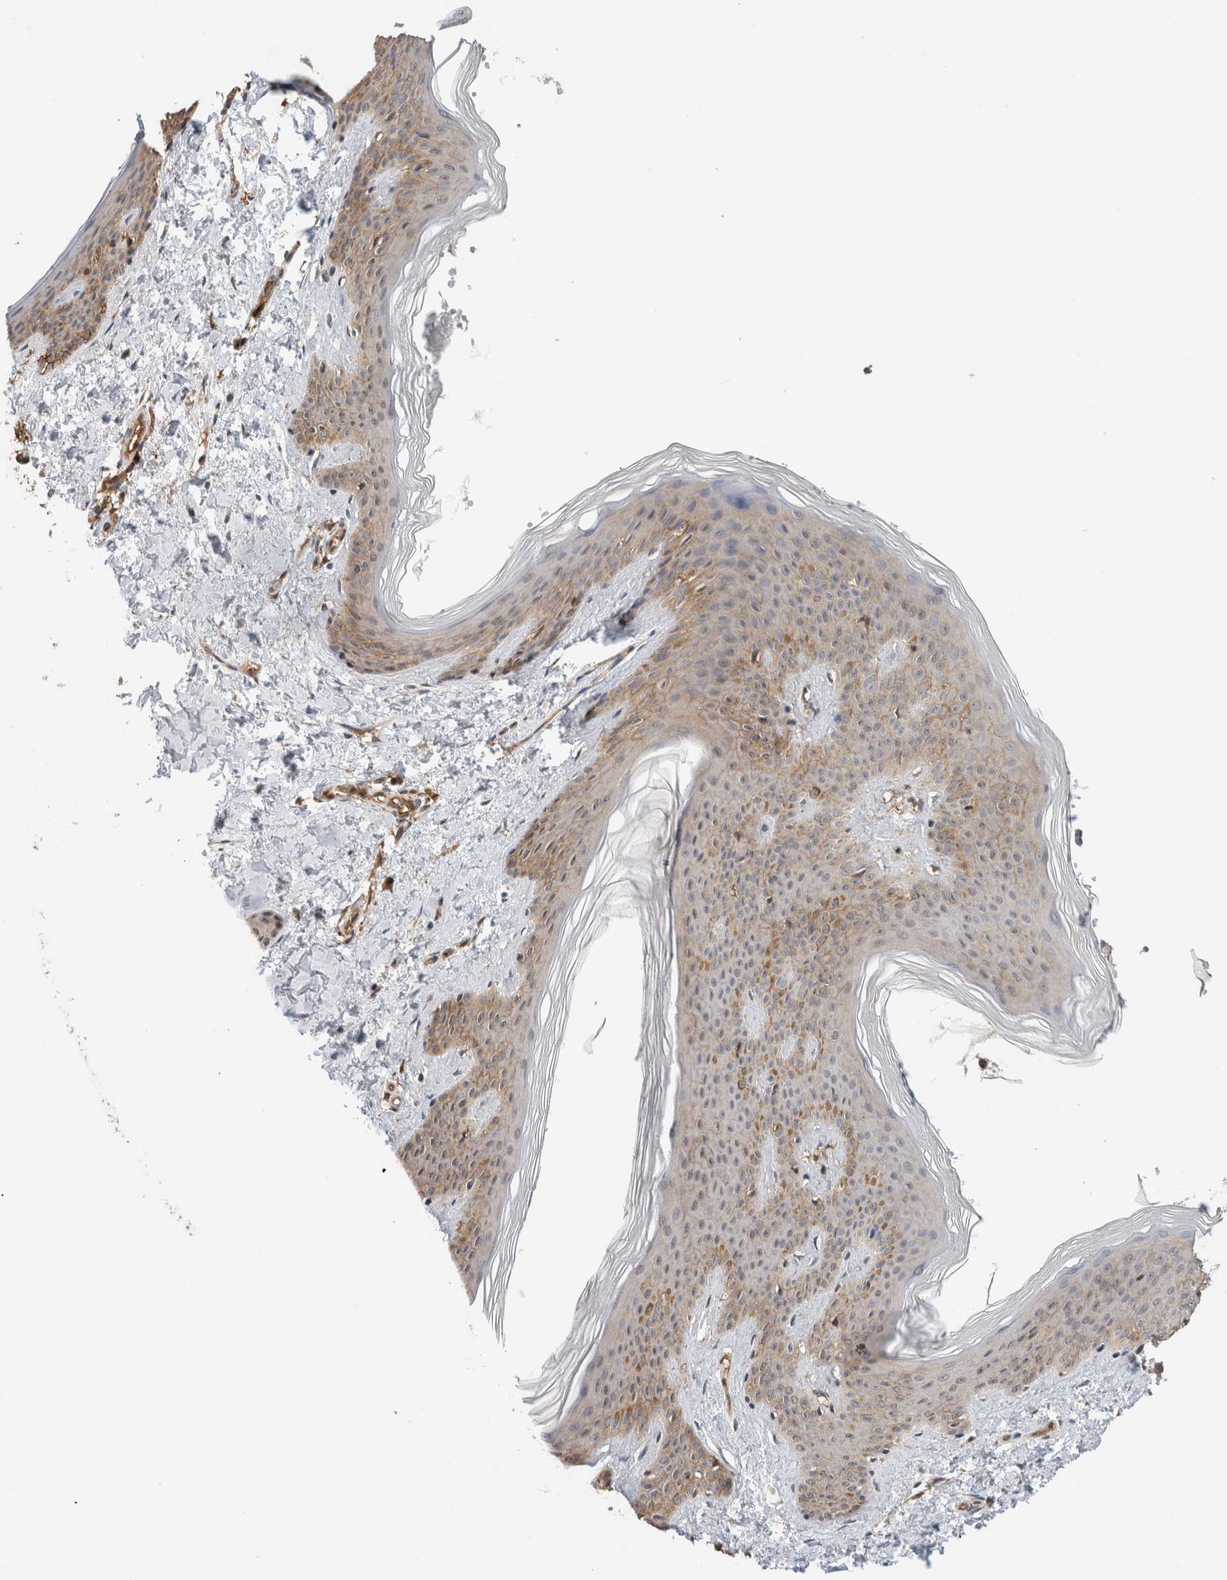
{"staining": {"intensity": "moderate", "quantity": ">75%", "location": "nuclear"}, "tissue": "skin", "cell_type": "Fibroblasts", "image_type": "normal", "snomed": [{"axis": "morphology", "description": "Normal tissue, NOS"}, {"axis": "morphology", "description": "Neoplasm, benign, NOS"}, {"axis": "topography", "description": "Skin"}, {"axis": "topography", "description": "Soft tissue"}], "caption": "Benign skin displays moderate nuclear staining in about >75% of fibroblasts, visualized by immunohistochemistry. (Stains: DAB (3,3'-diaminobenzidine) in brown, nuclei in blue, Microscopy: brightfield microscopy at high magnification).", "gene": "PFDN4", "patient": {"sex": "male", "age": 26}}